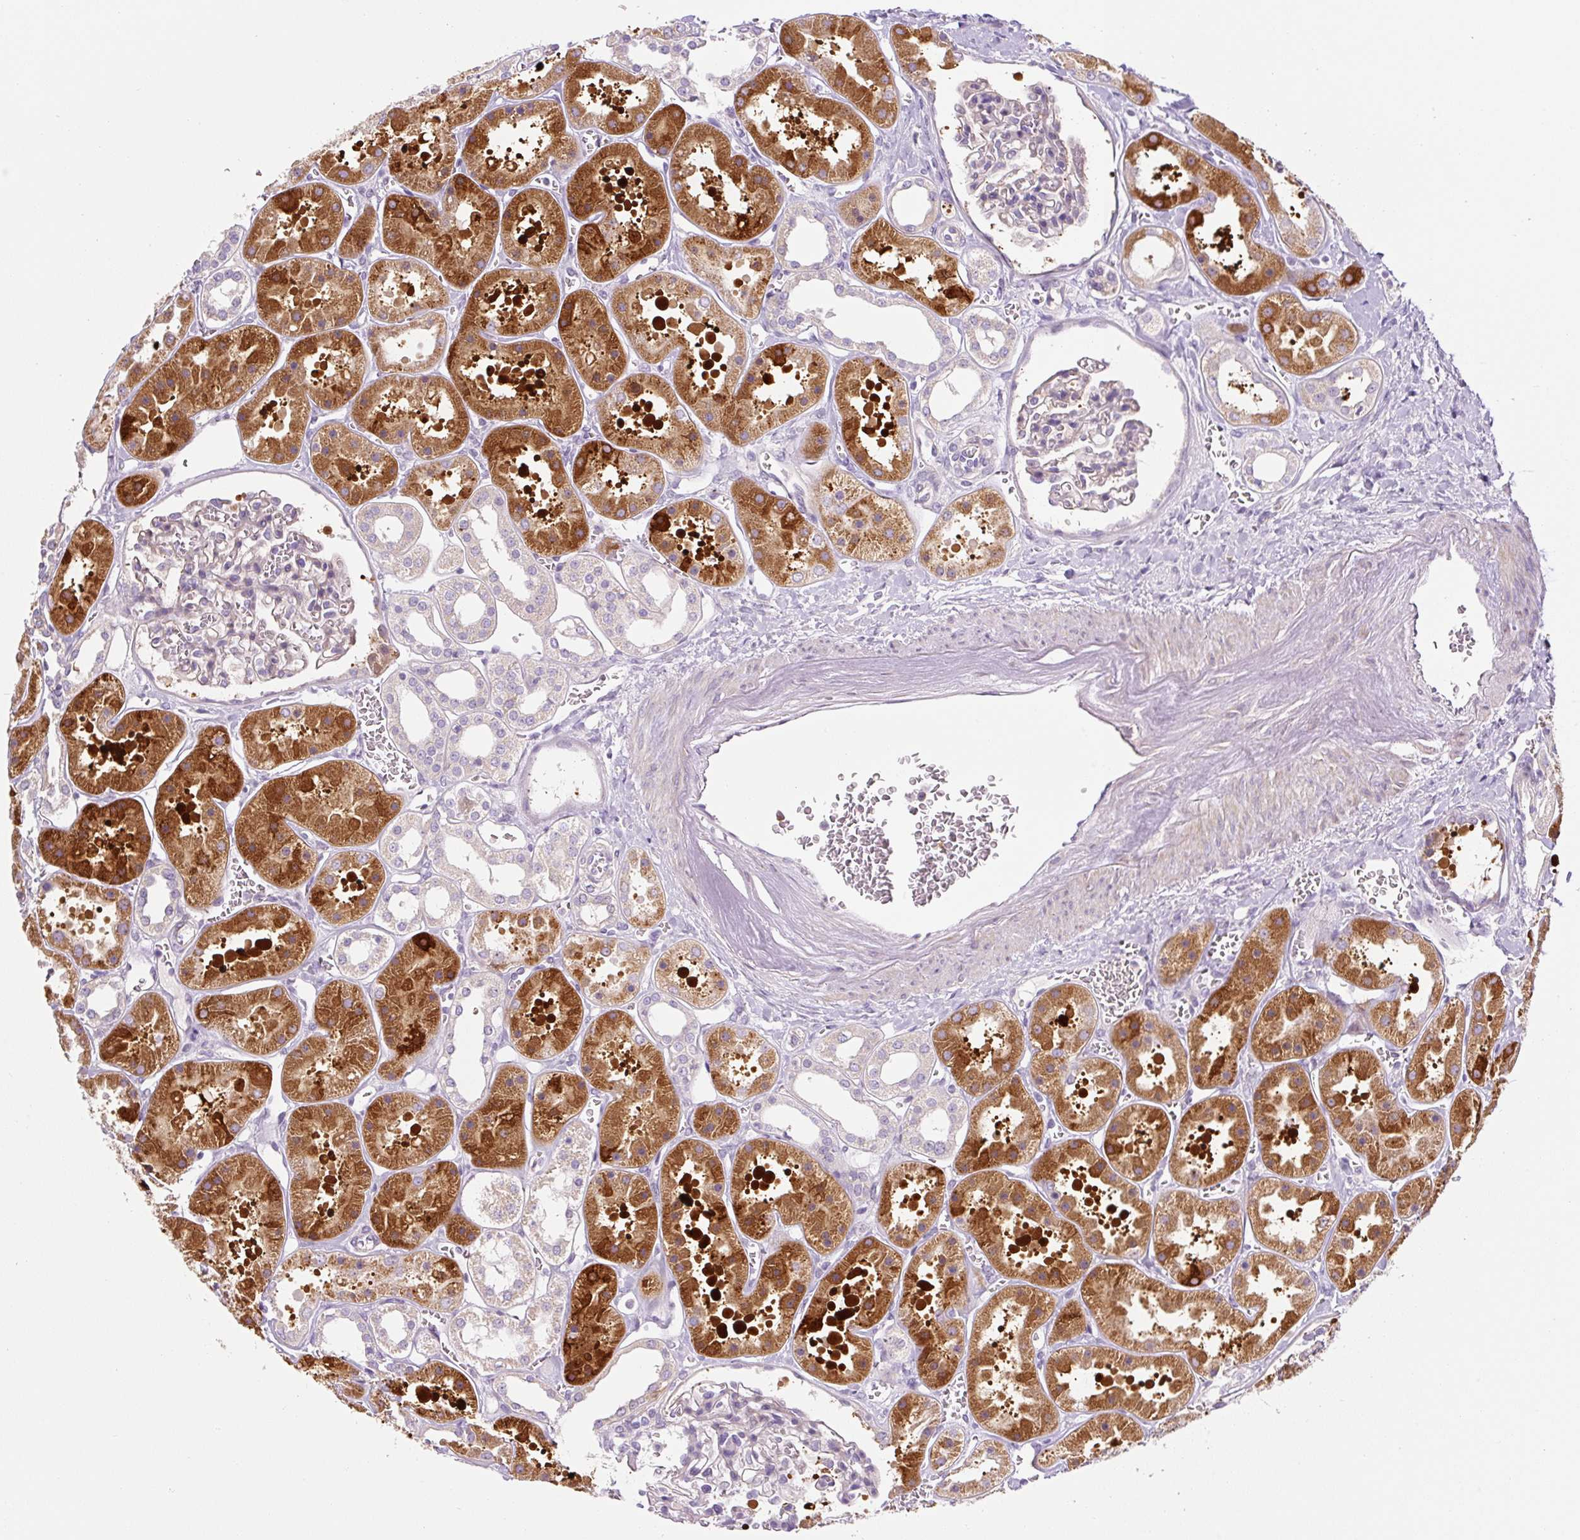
{"staining": {"intensity": "negative", "quantity": "none", "location": "none"}, "tissue": "kidney", "cell_type": "Cells in glomeruli", "image_type": "normal", "snomed": [{"axis": "morphology", "description": "Normal tissue, NOS"}, {"axis": "topography", "description": "Kidney"}], "caption": "Cells in glomeruli are negative for protein expression in normal human kidney. (Stains: DAB immunohistochemistry (IHC) with hematoxylin counter stain, Microscopy: brightfield microscopy at high magnification).", "gene": "FUT10", "patient": {"sex": "female", "age": 41}}